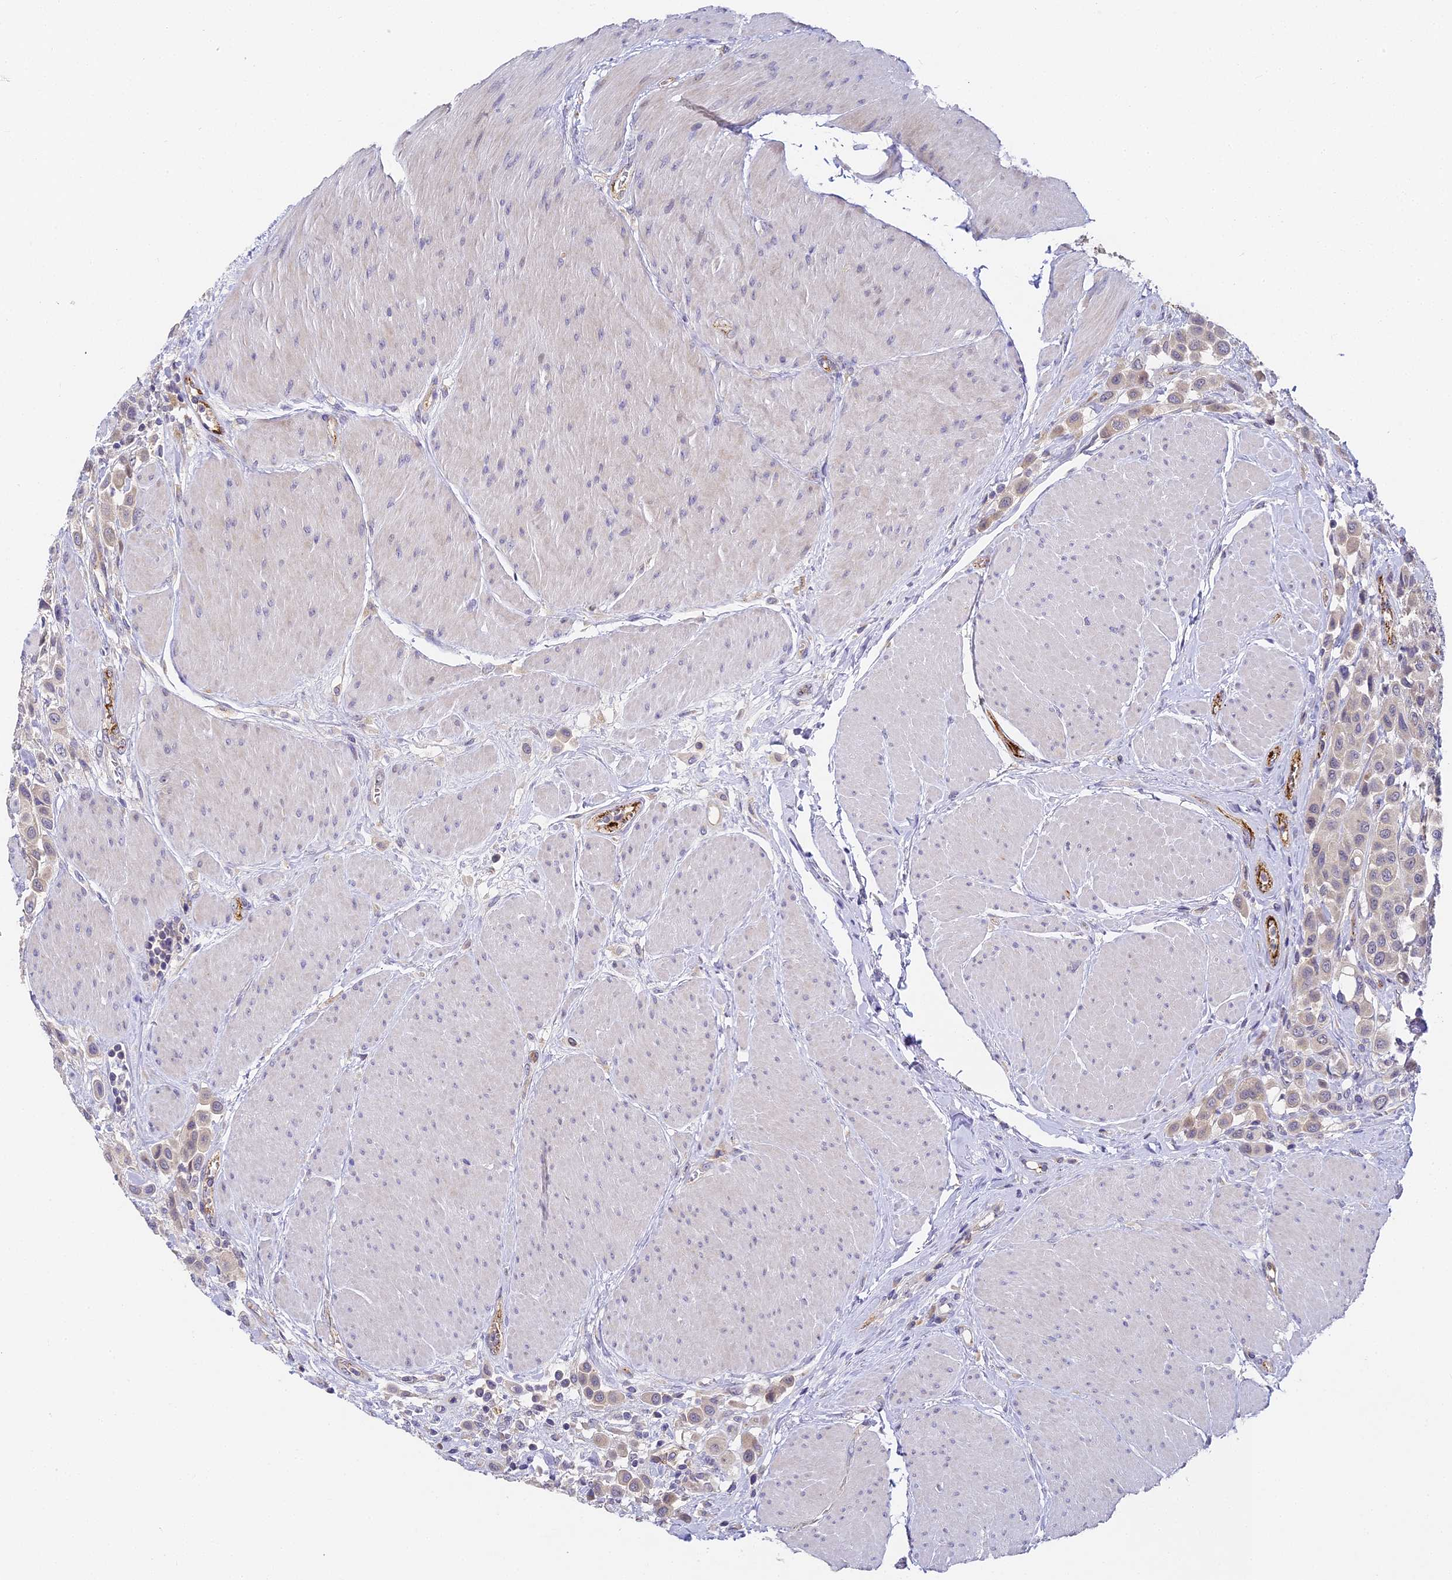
{"staining": {"intensity": "weak", "quantity": "25%-75%", "location": "cytoplasmic/membranous"}, "tissue": "urothelial cancer", "cell_type": "Tumor cells", "image_type": "cancer", "snomed": [{"axis": "morphology", "description": "Urothelial carcinoma, High grade"}, {"axis": "topography", "description": "Urinary bladder"}], "caption": "Immunohistochemistry (IHC) of human urothelial cancer demonstrates low levels of weak cytoplasmic/membranous expression in approximately 25%-75% of tumor cells.", "gene": "DNAAF10", "patient": {"sex": "male", "age": 50}}